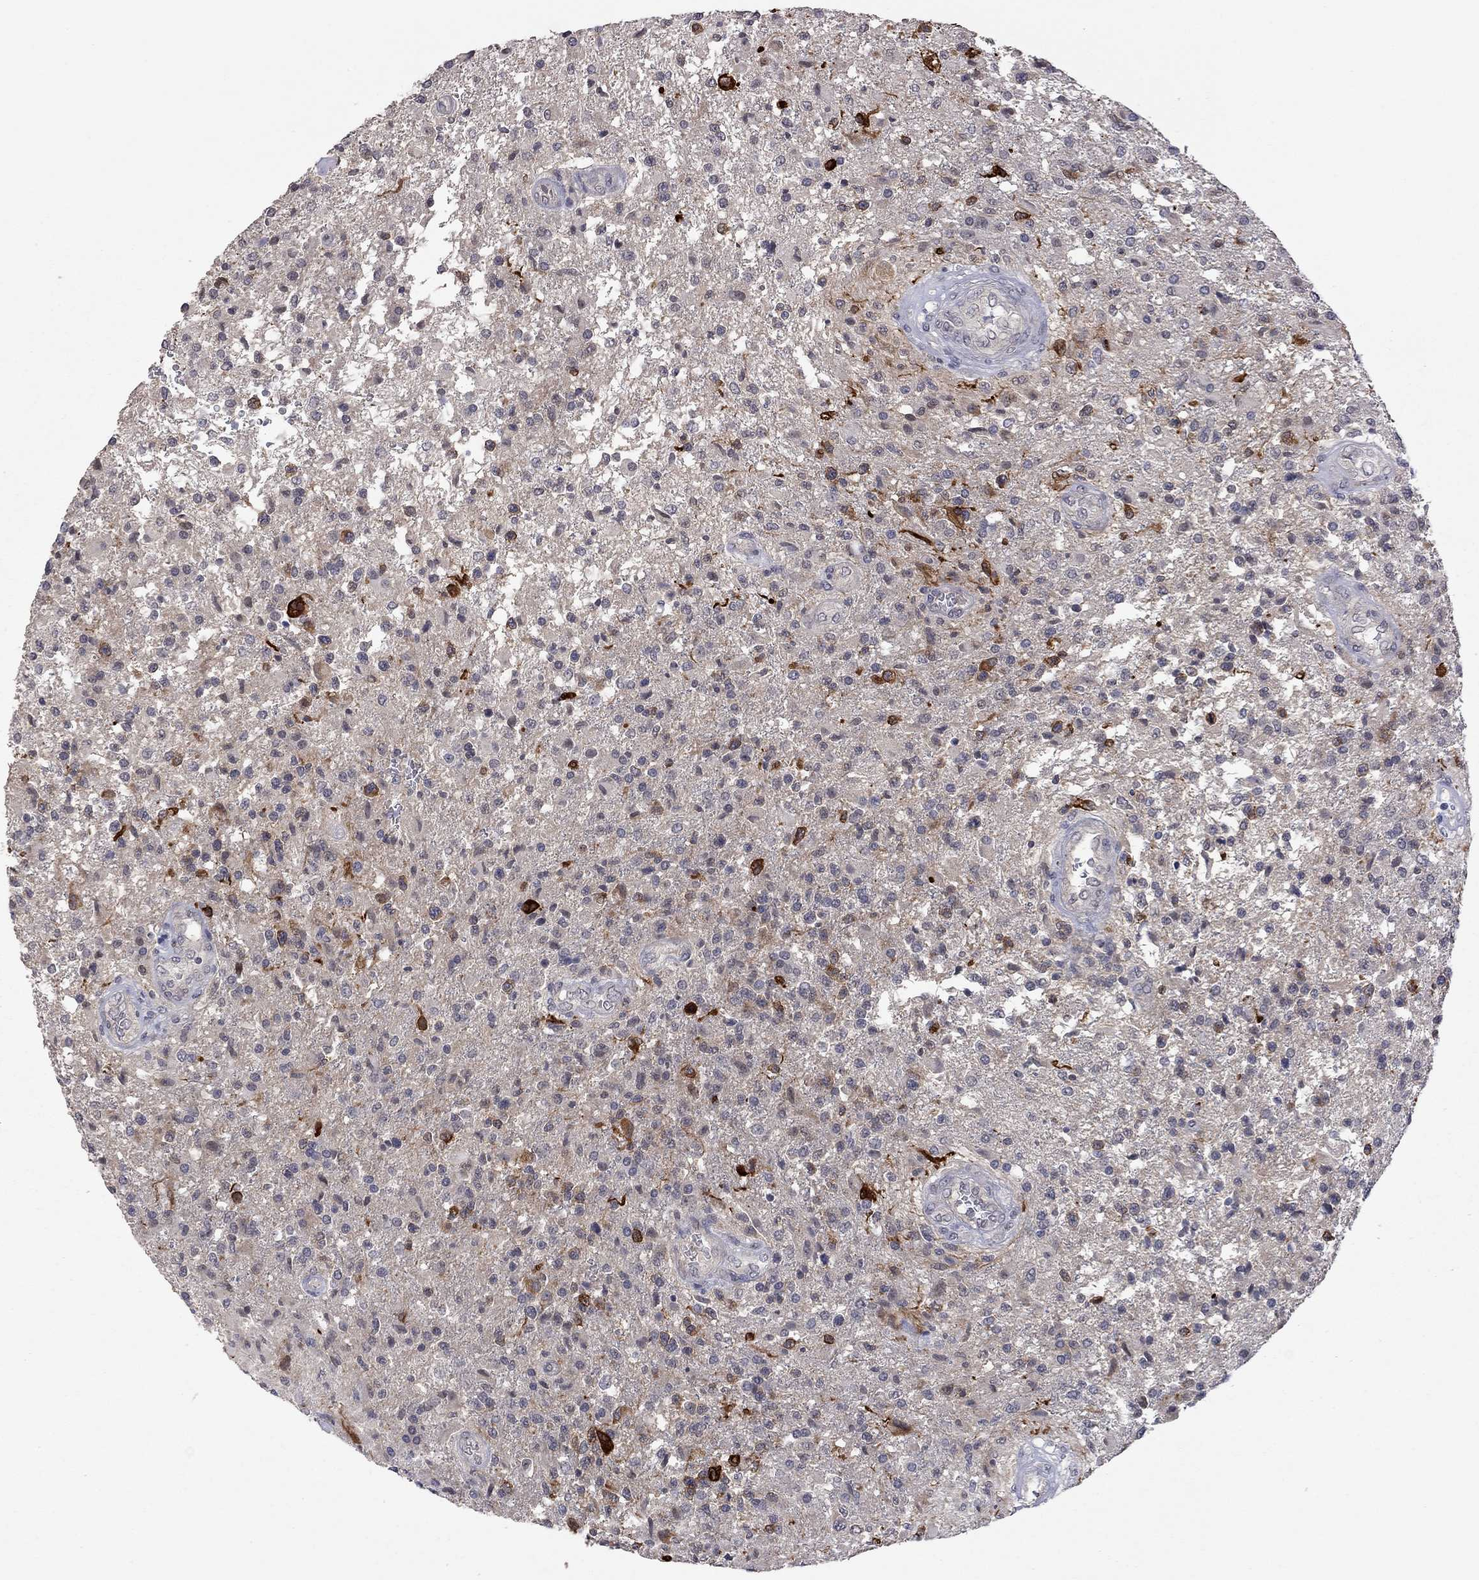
{"staining": {"intensity": "negative", "quantity": "none", "location": "none"}, "tissue": "glioma", "cell_type": "Tumor cells", "image_type": "cancer", "snomed": [{"axis": "morphology", "description": "Glioma, malignant, High grade"}, {"axis": "topography", "description": "Brain"}], "caption": "High power microscopy micrograph of an immunohistochemistry micrograph of glioma, revealing no significant staining in tumor cells.", "gene": "FABP12", "patient": {"sex": "male", "age": 56}}